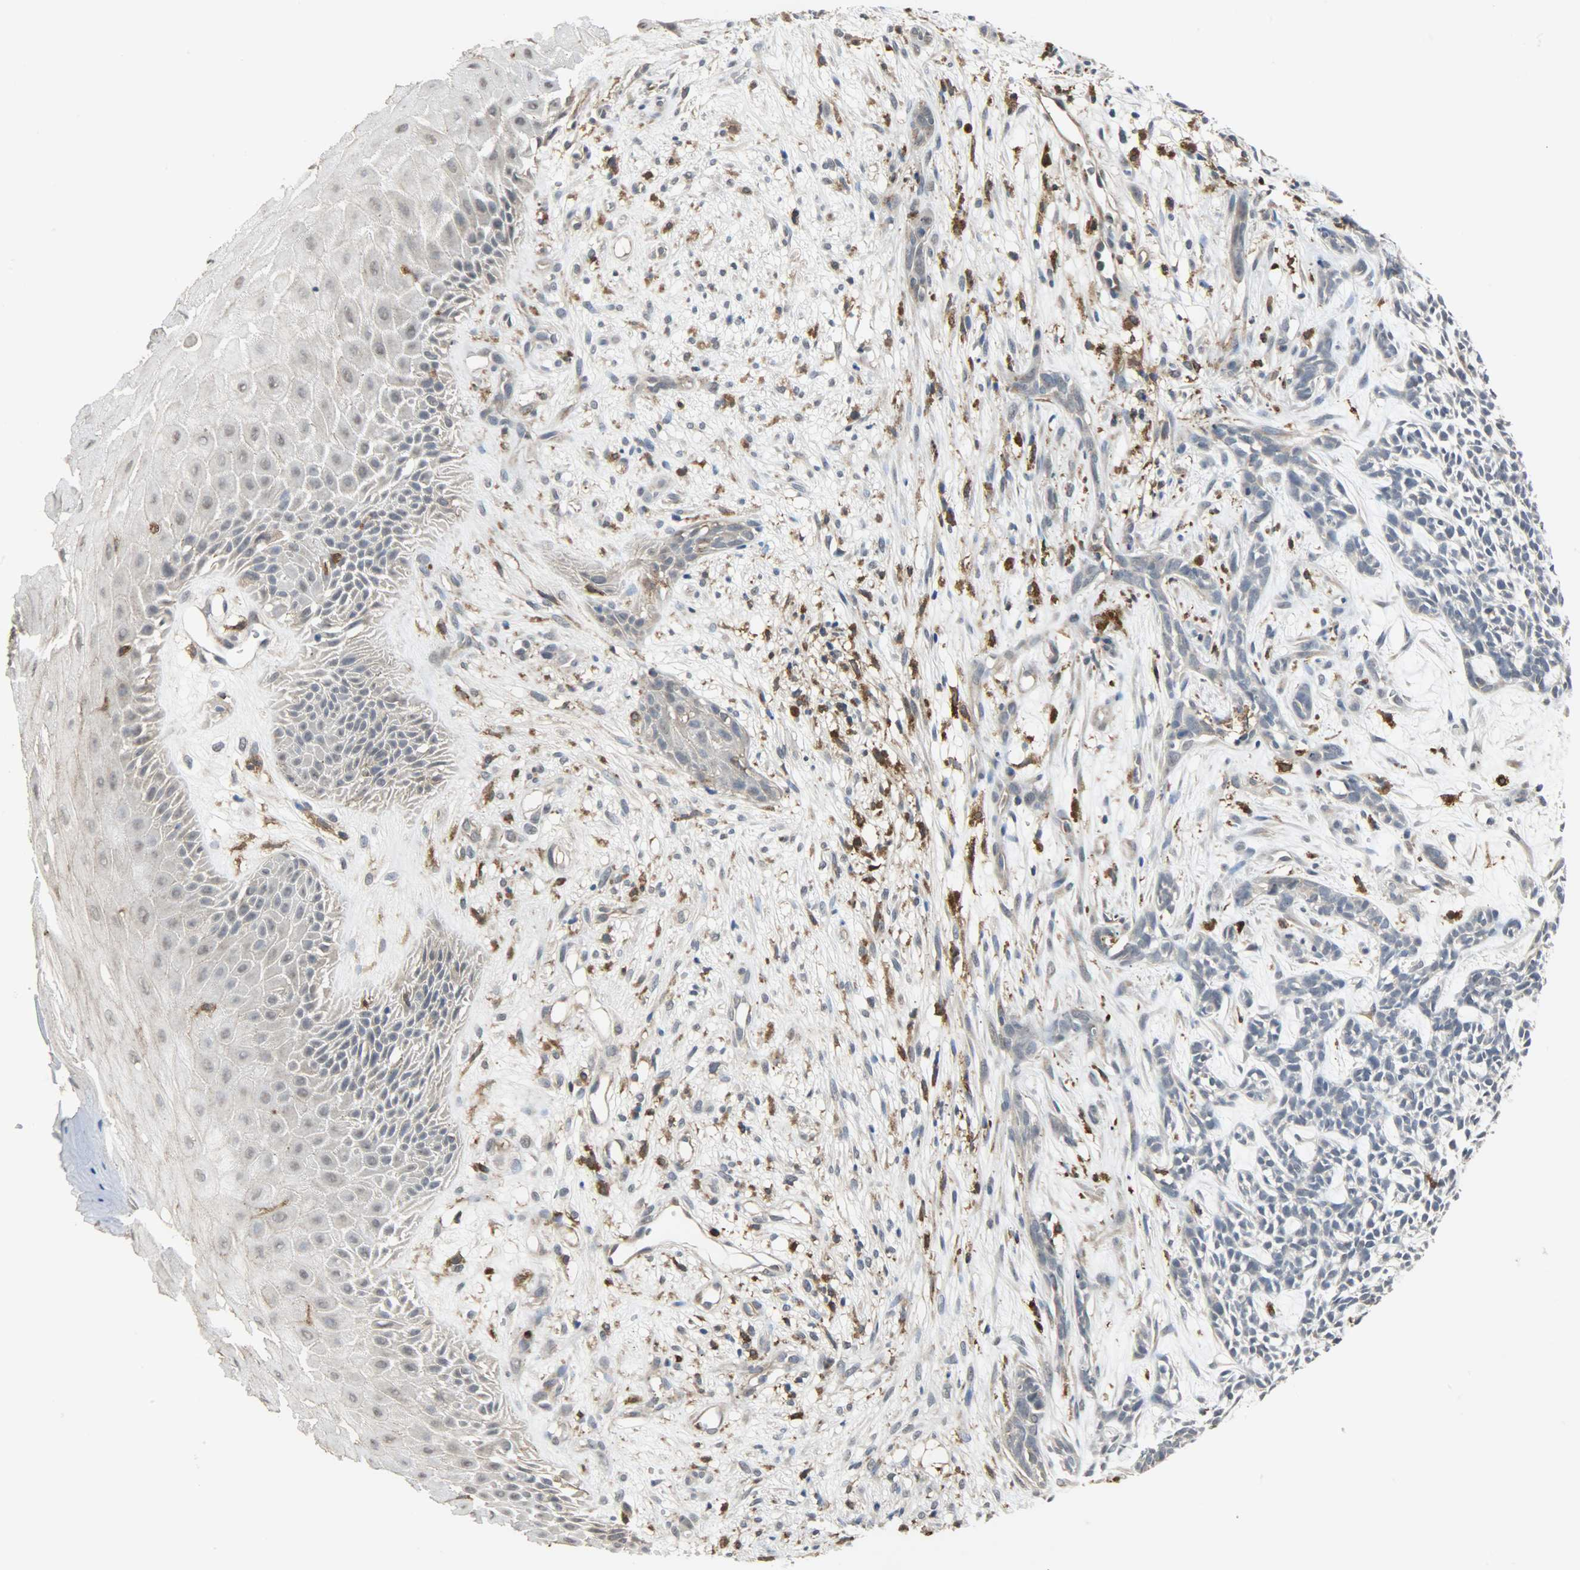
{"staining": {"intensity": "weak", "quantity": "<25%", "location": "cytoplasmic/membranous"}, "tissue": "skin cancer", "cell_type": "Tumor cells", "image_type": "cancer", "snomed": [{"axis": "morphology", "description": "Basal cell carcinoma"}, {"axis": "topography", "description": "Skin"}], "caption": "Histopathology image shows no significant protein expression in tumor cells of skin basal cell carcinoma. (DAB immunohistochemistry visualized using brightfield microscopy, high magnification).", "gene": "SKAP2", "patient": {"sex": "female", "age": 84}}